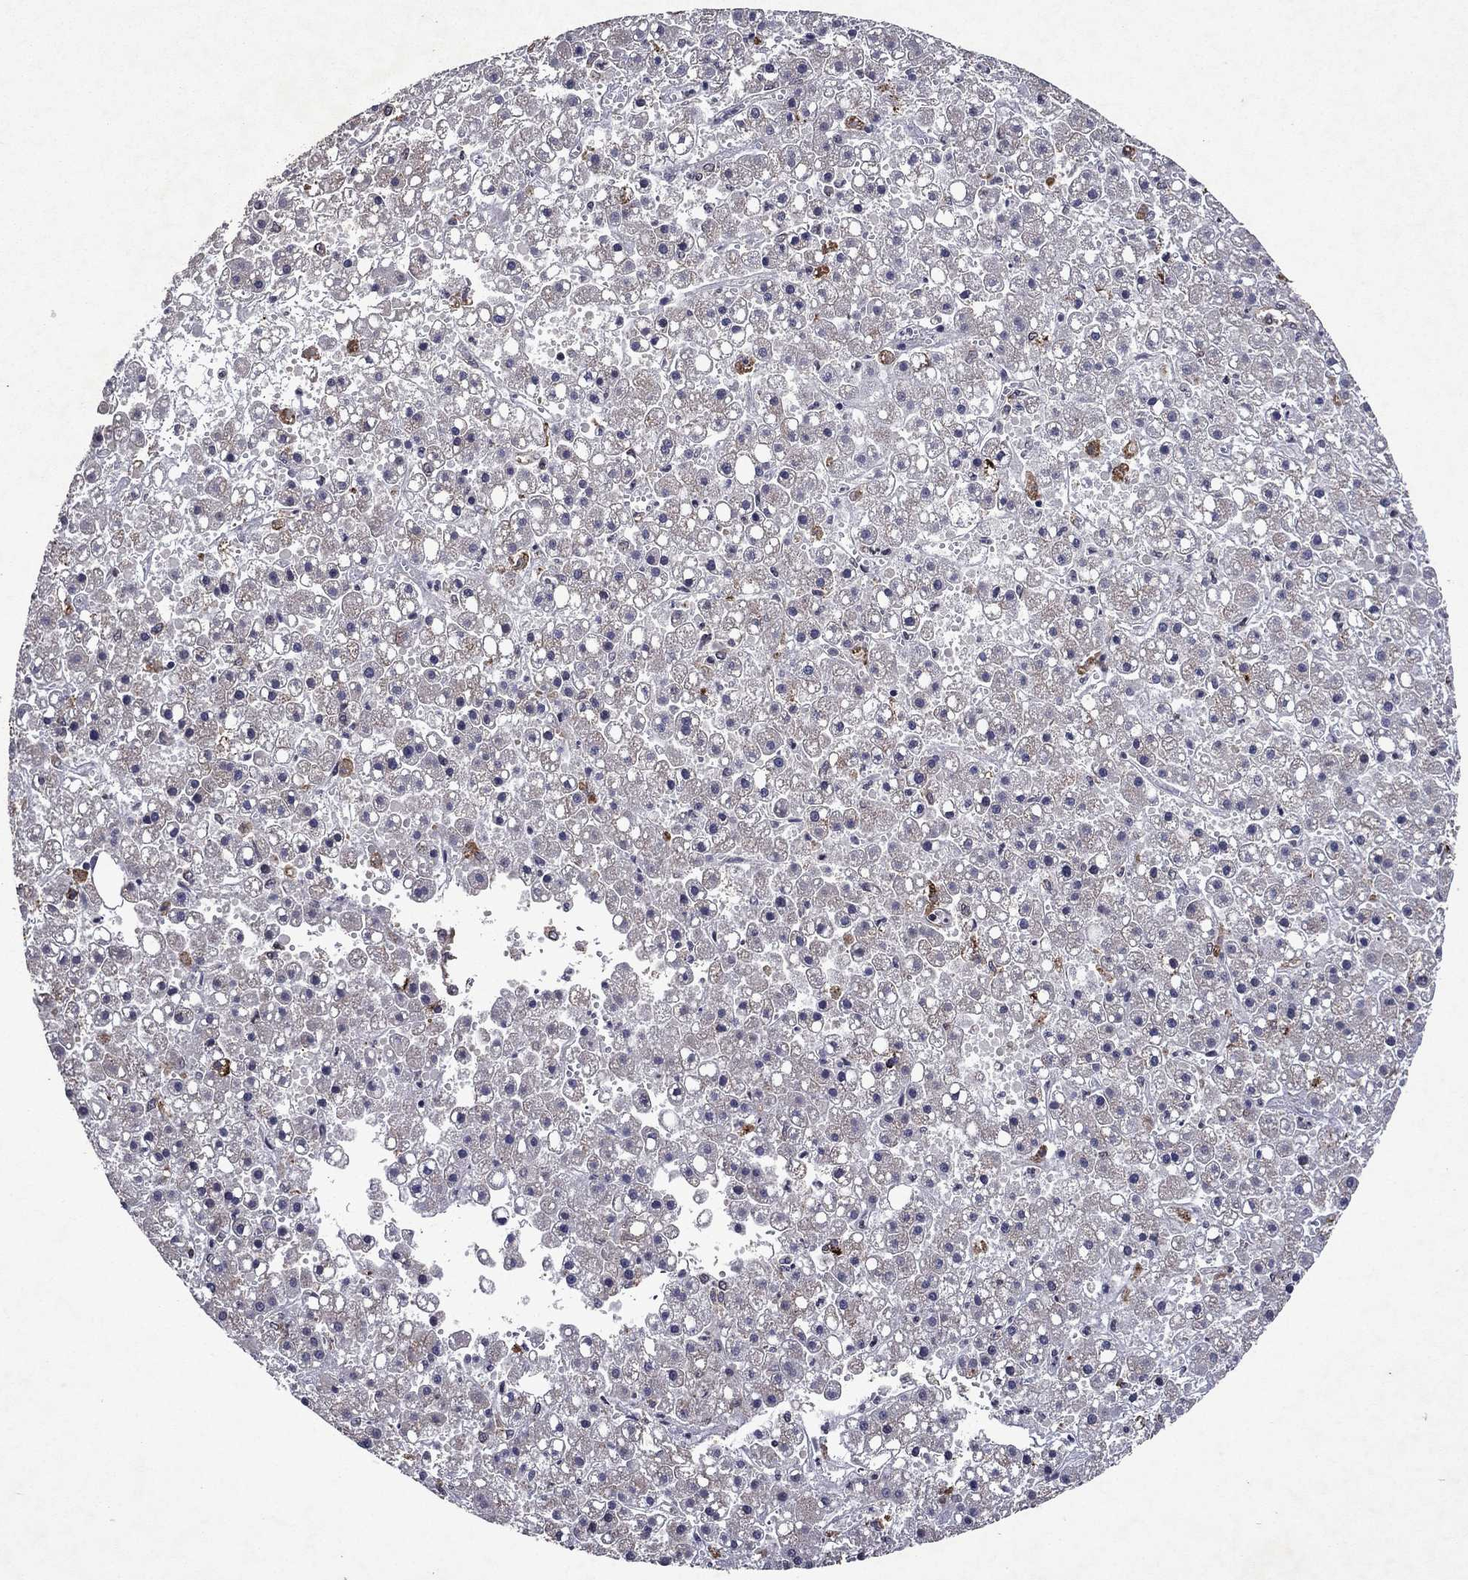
{"staining": {"intensity": "negative", "quantity": "none", "location": "none"}, "tissue": "liver cancer", "cell_type": "Tumor cells", "image_type": "cancer", "snomed": [{"axis": "morphology", "description": "Carcinoma, Hepatocellular, NOS"}, {"axis": "topography", "description": "Liver"}], "caption": "An immunohistochemistry photomicrograph of liver hepatocellular carcinoma is shown. There is no staining in tumor cells of liver hepatocellular carcinoma. Brightfield microscopy of immunohistochemistry (IHC) stained with DAB (3,3'-diaminobenzidine) (brown) and hematoxylin (blue), captured at high magnification.", "gene": "EIF2B4", "patient": {"sex": "male", "age": 67}}